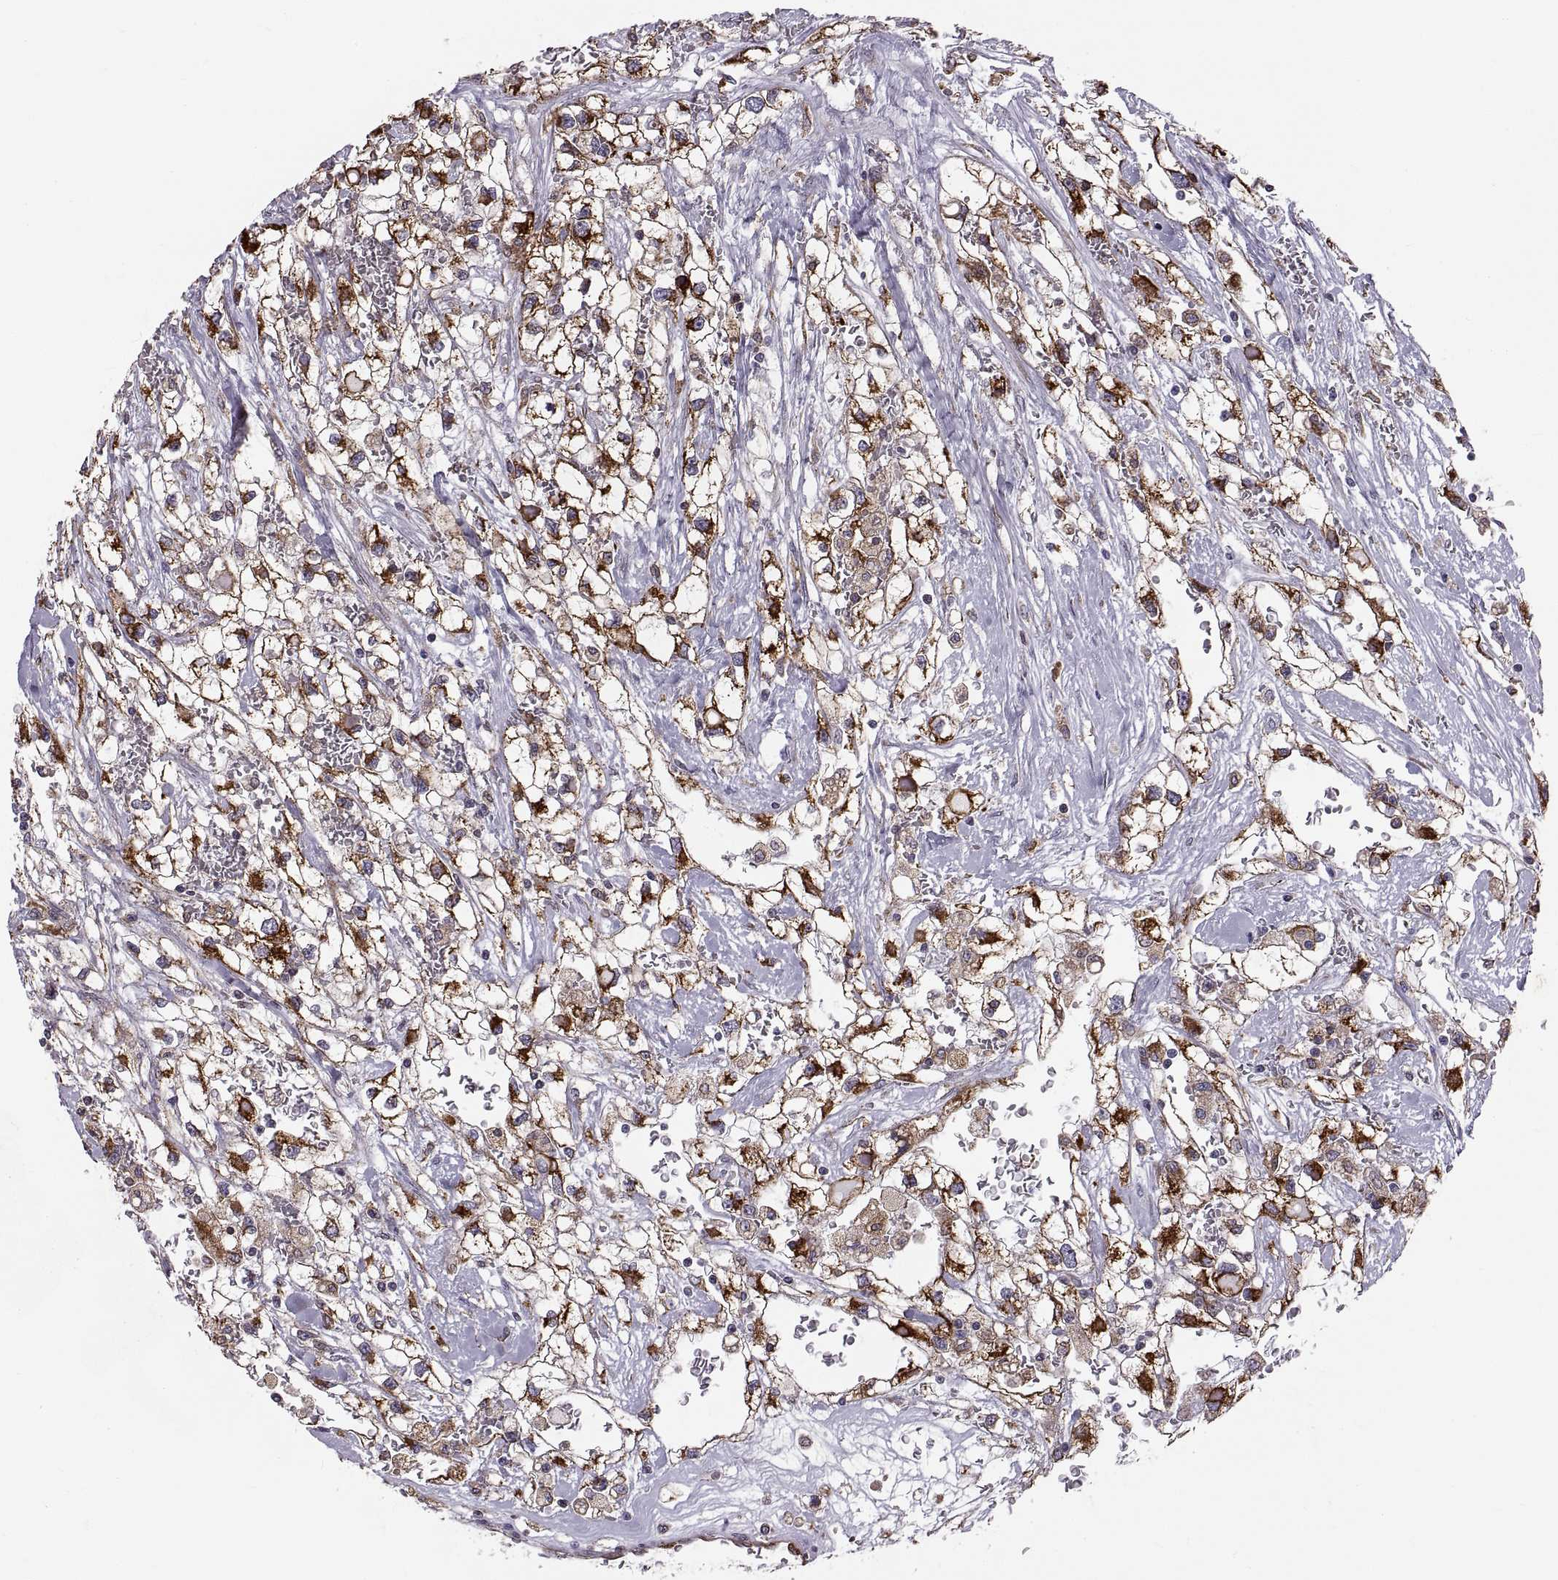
{"staining": {"intensity": "strong", "quantity": "25%-75%", "location": "cytoplasmic/membranous"}, "tissue": "renal cancer", "cell_type": "Tumor cells", "image_type": "cancer", "snomed": [{"axis": "morphology", "description": "Adenocarcinoma, NOS"}, {"axis": "topography", "description": "Kidney"}], "caption": "IHC (DAB) staining of renal cancer (adenocarcinoma) displays strong cytoplasmic/membranous protein positivity in approximately 25%-75% of tumor cells. (Stains: DAB in brown, nuclei in blue, Microscopy: brightfield microscopy at high magnification).", "gene": "PLEKHB2", "patient": {"sex": "male", "age": 59}}